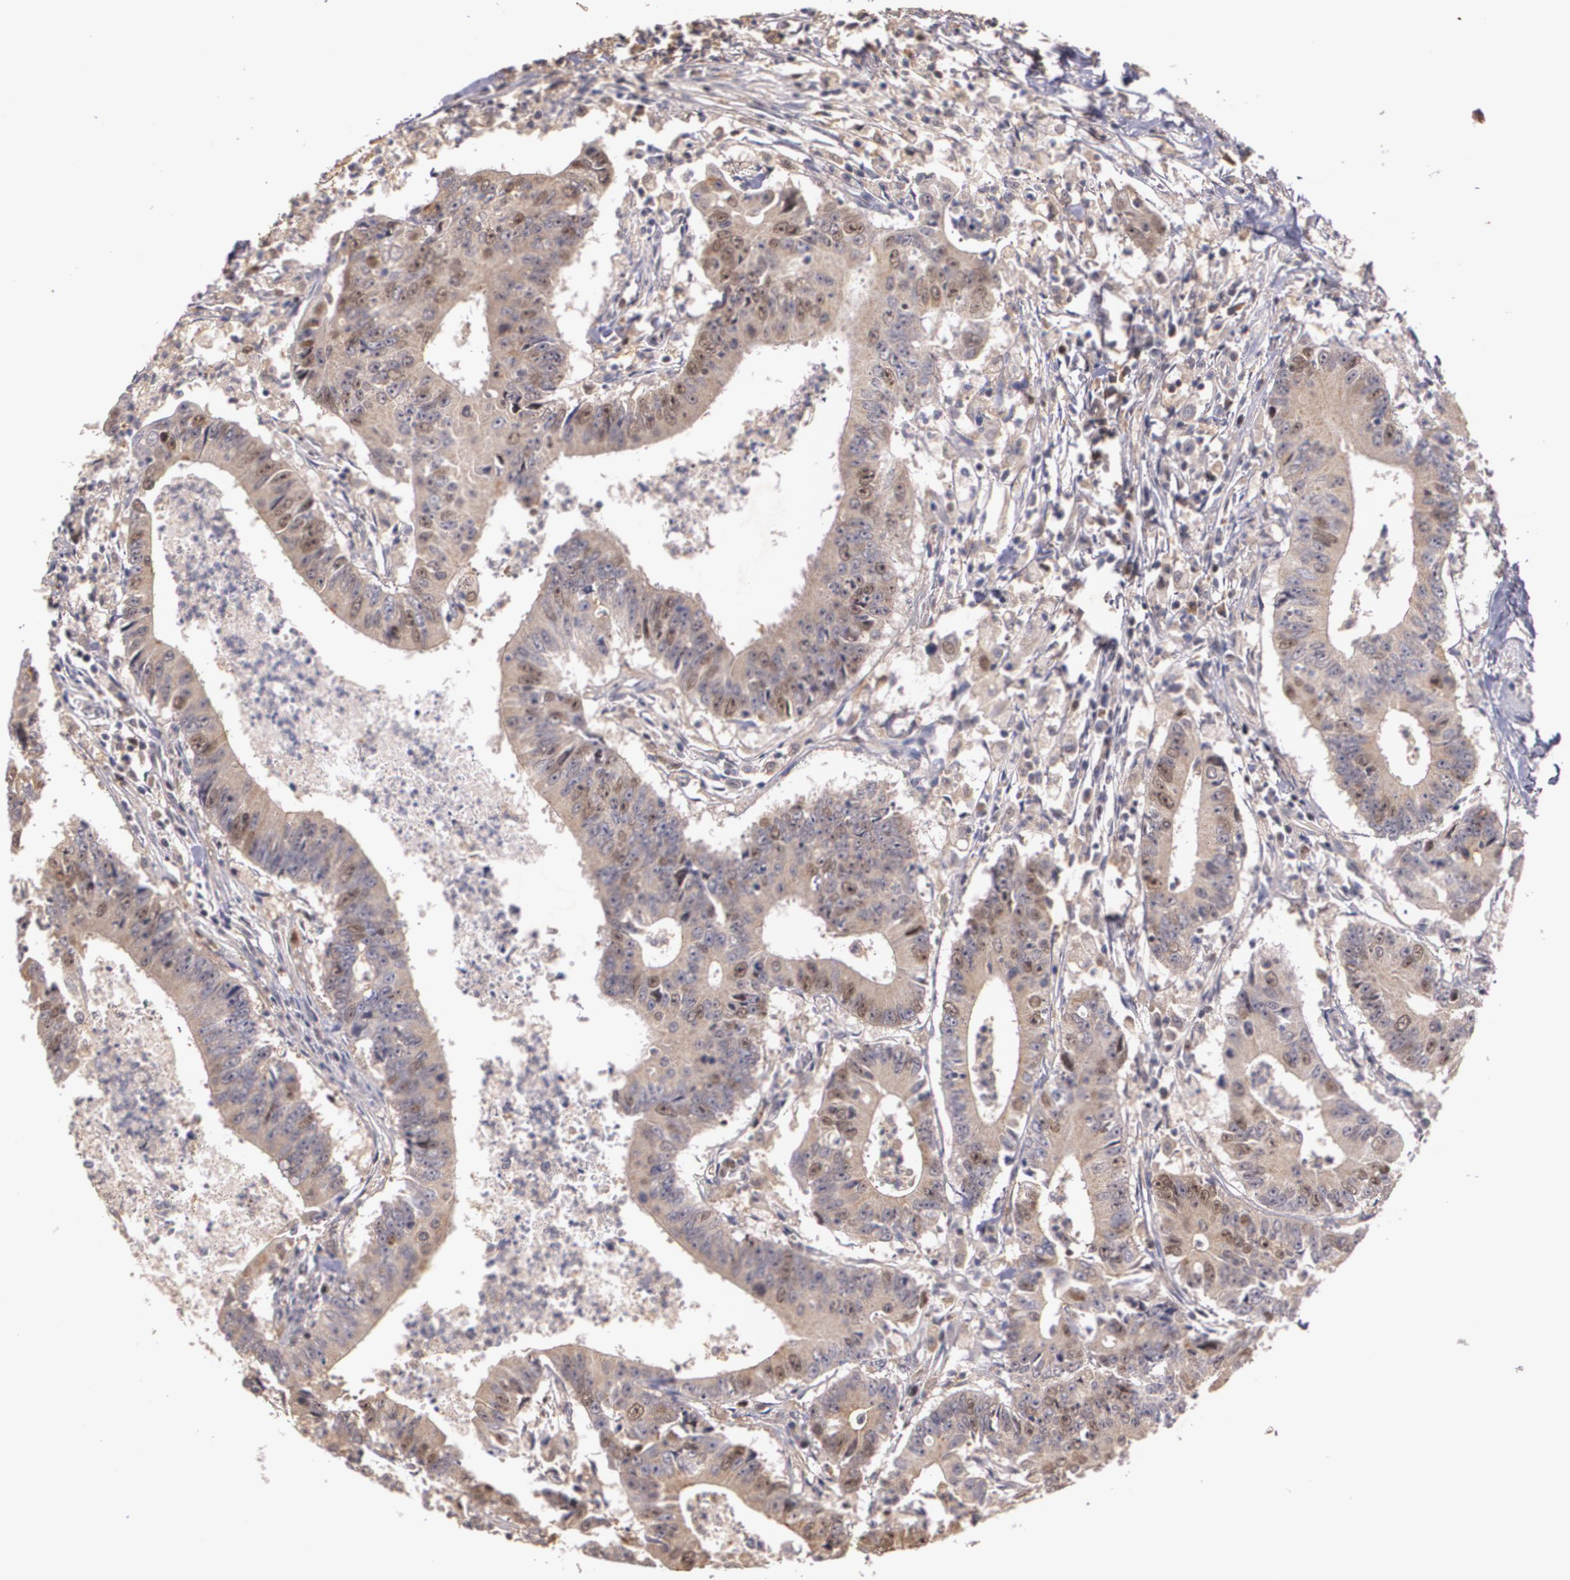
{"staining": {"intensity": "moderate", "quantity": "25%-75%", "location": "cytoplasmic/membranous,nuclear"}, "tissue": "colorectal cancer", "cell_type": "Tumor cells", "image_type": "cancer", "snomed": [{"axis": "morphology", "description": "Adenocarcinoma, NOS"}, {"axis": "topography", "description": "Colon"}], "caption": "Brown immunohistochemical staining in colorectal cancer exhibits moderate cytoplasmic/membranous and nuclear expression in about 25%-75% of tumor cells. (DAB (3,3'-diaminobenzidine) = brown stain, brightfield microscopy at high magnification).", "gene": "BRCA1", "patient": {"sex": "male", "age": 55}}